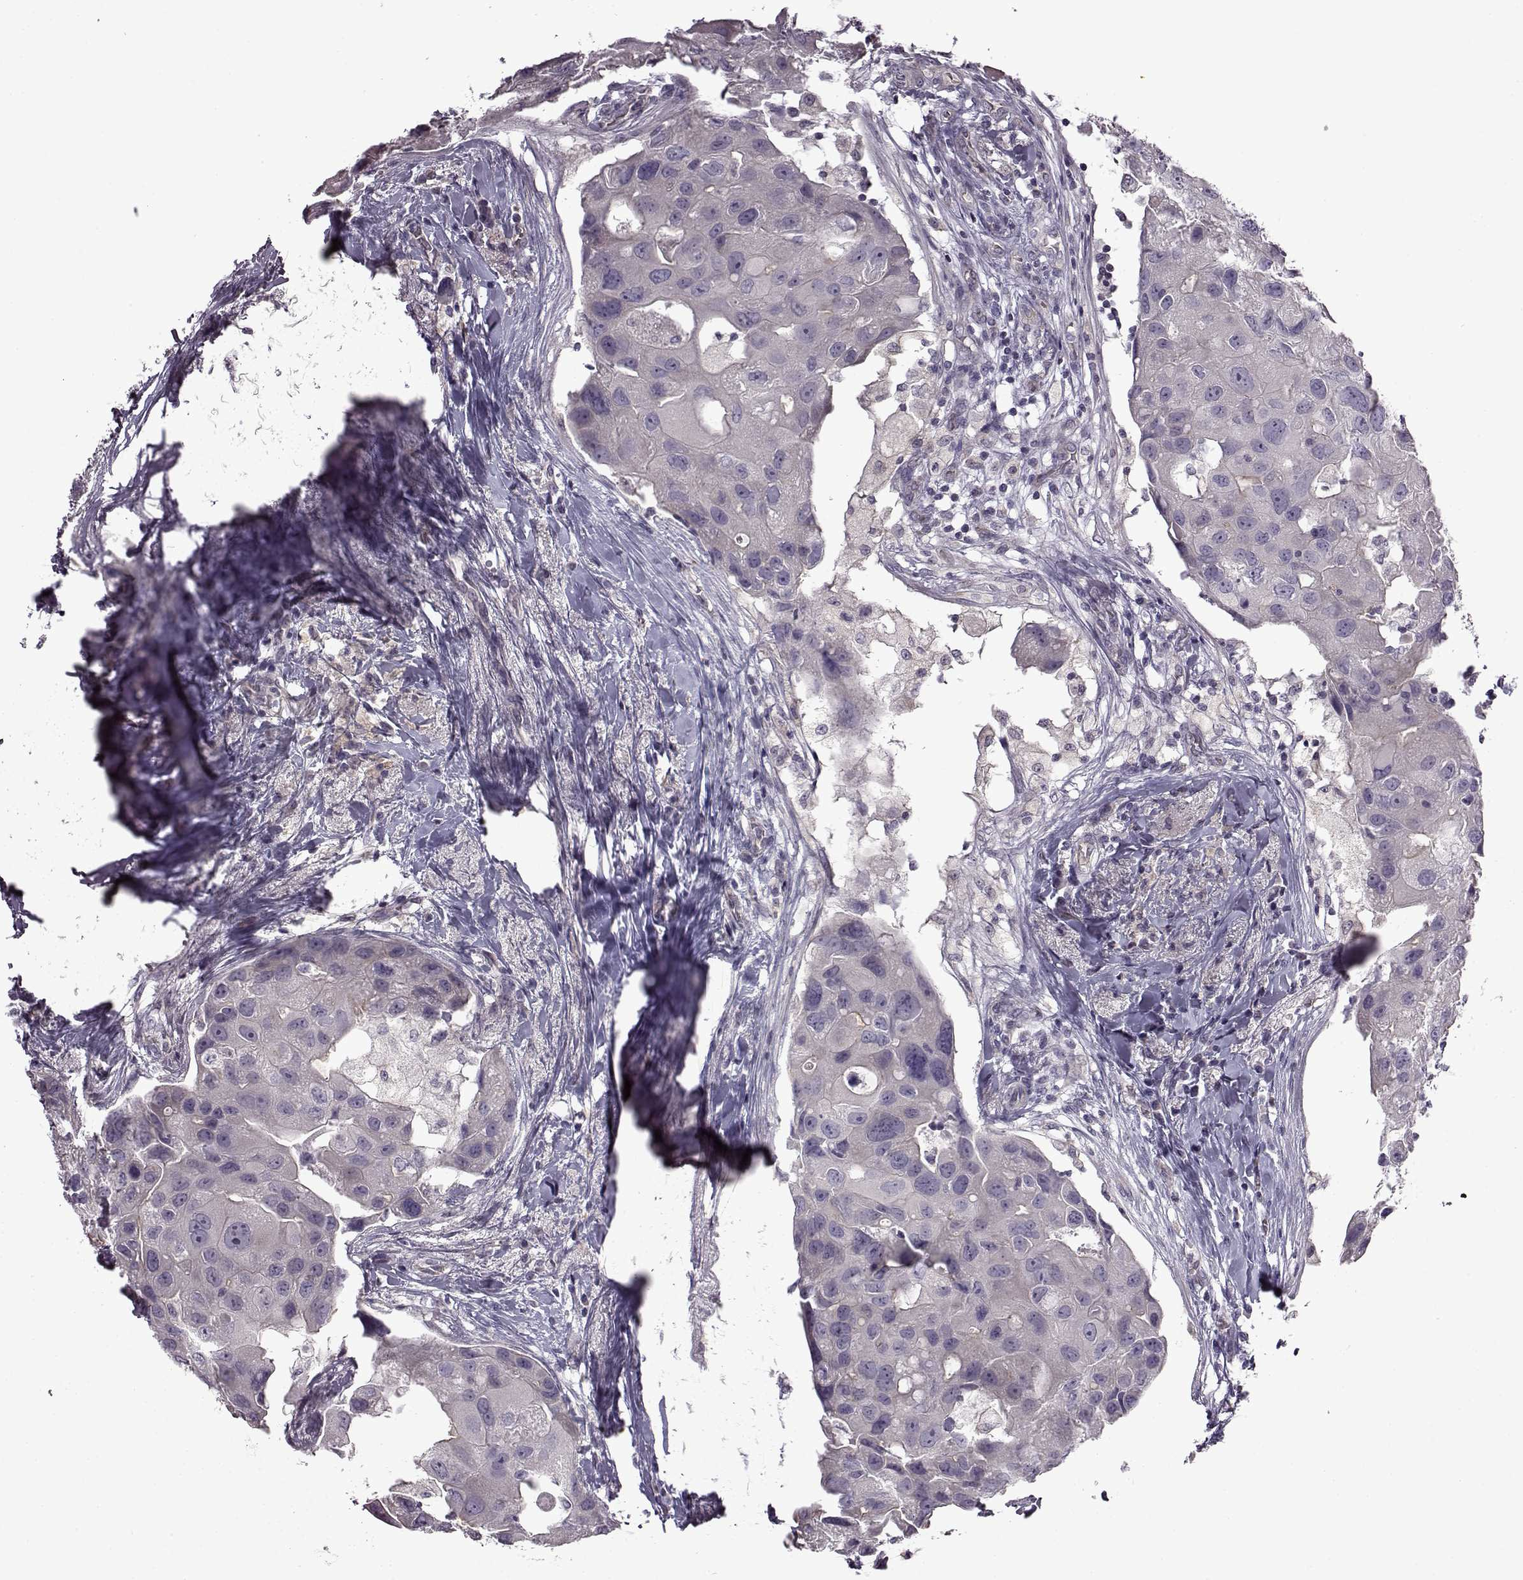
{"staining": {"intensity": "negative", "quantity": "none", "location": "none"}, "tissue": "breast cancer", "cell_type": "Tumor cells", "image_type": "cancer", "snomed": [{"axis": "morphology", "description": "Duct carcinoma"}, {"axis": "topography", "description": "Breast"}], "caption": "A histopathology image of human breast intraductal carcinoma is negative for staining in tumor cells.", "gene": "EDDM3B", "patient": {"sex": "female", "age": 43}}